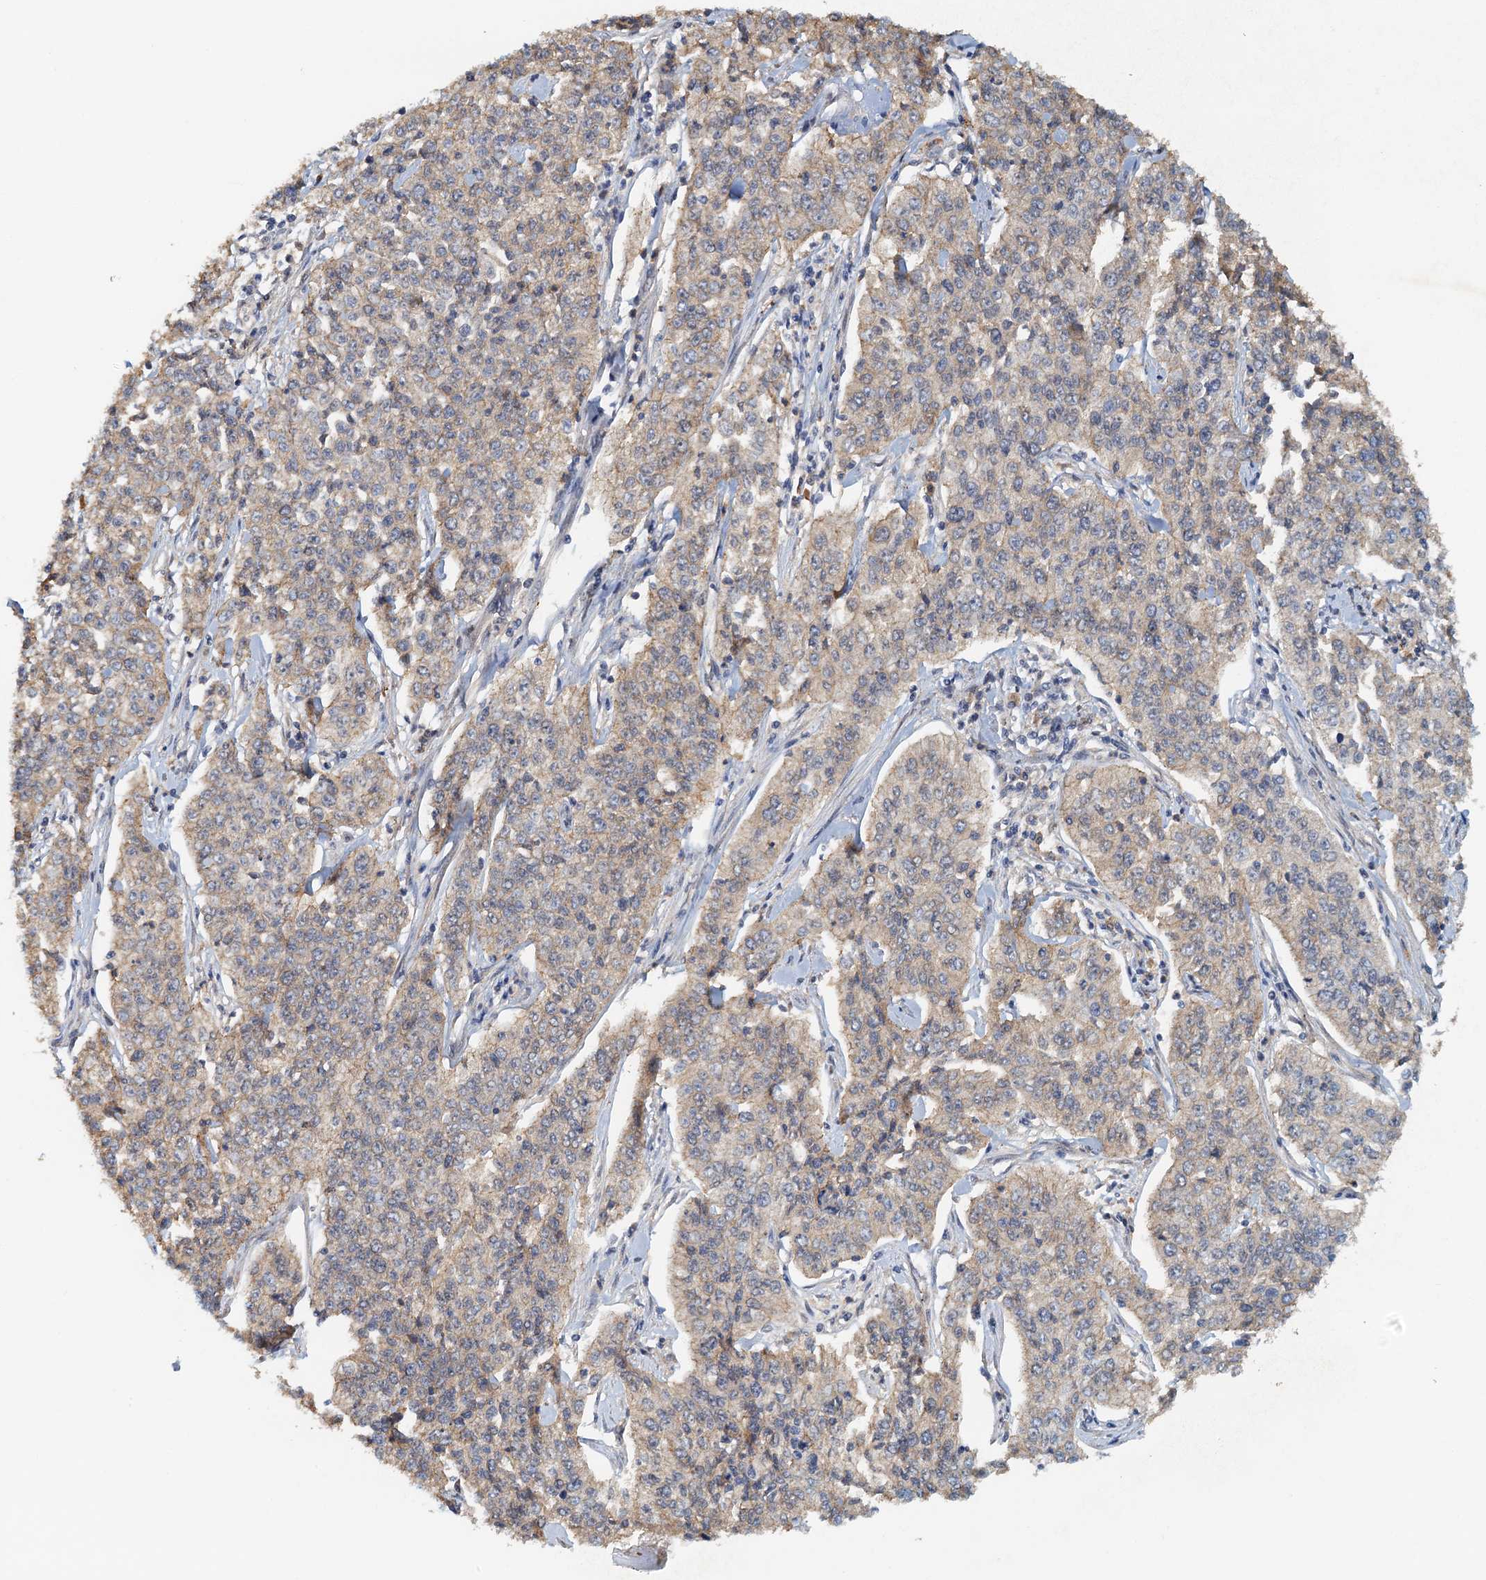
{"staining": {"intensity": "weak", "quantity": "<25%", "location": "cytoplasmic/membranous"}, "tissue": "cervical cancer", "cell_type": "Tumor cells", "image_type": "cancer", "snomed": [{"axis": "morphology", "description": "Squamous cell carcinoma, NOS"}, {"axis": "topography", "description": "Cervix"}], "caption": "The image displays no significant expression in tumor cells of cervical cancer. (DAB immunohistochemistry, high magnification).", "gene": "UBL7", "patient": {"sex": "female", "age": 35}}